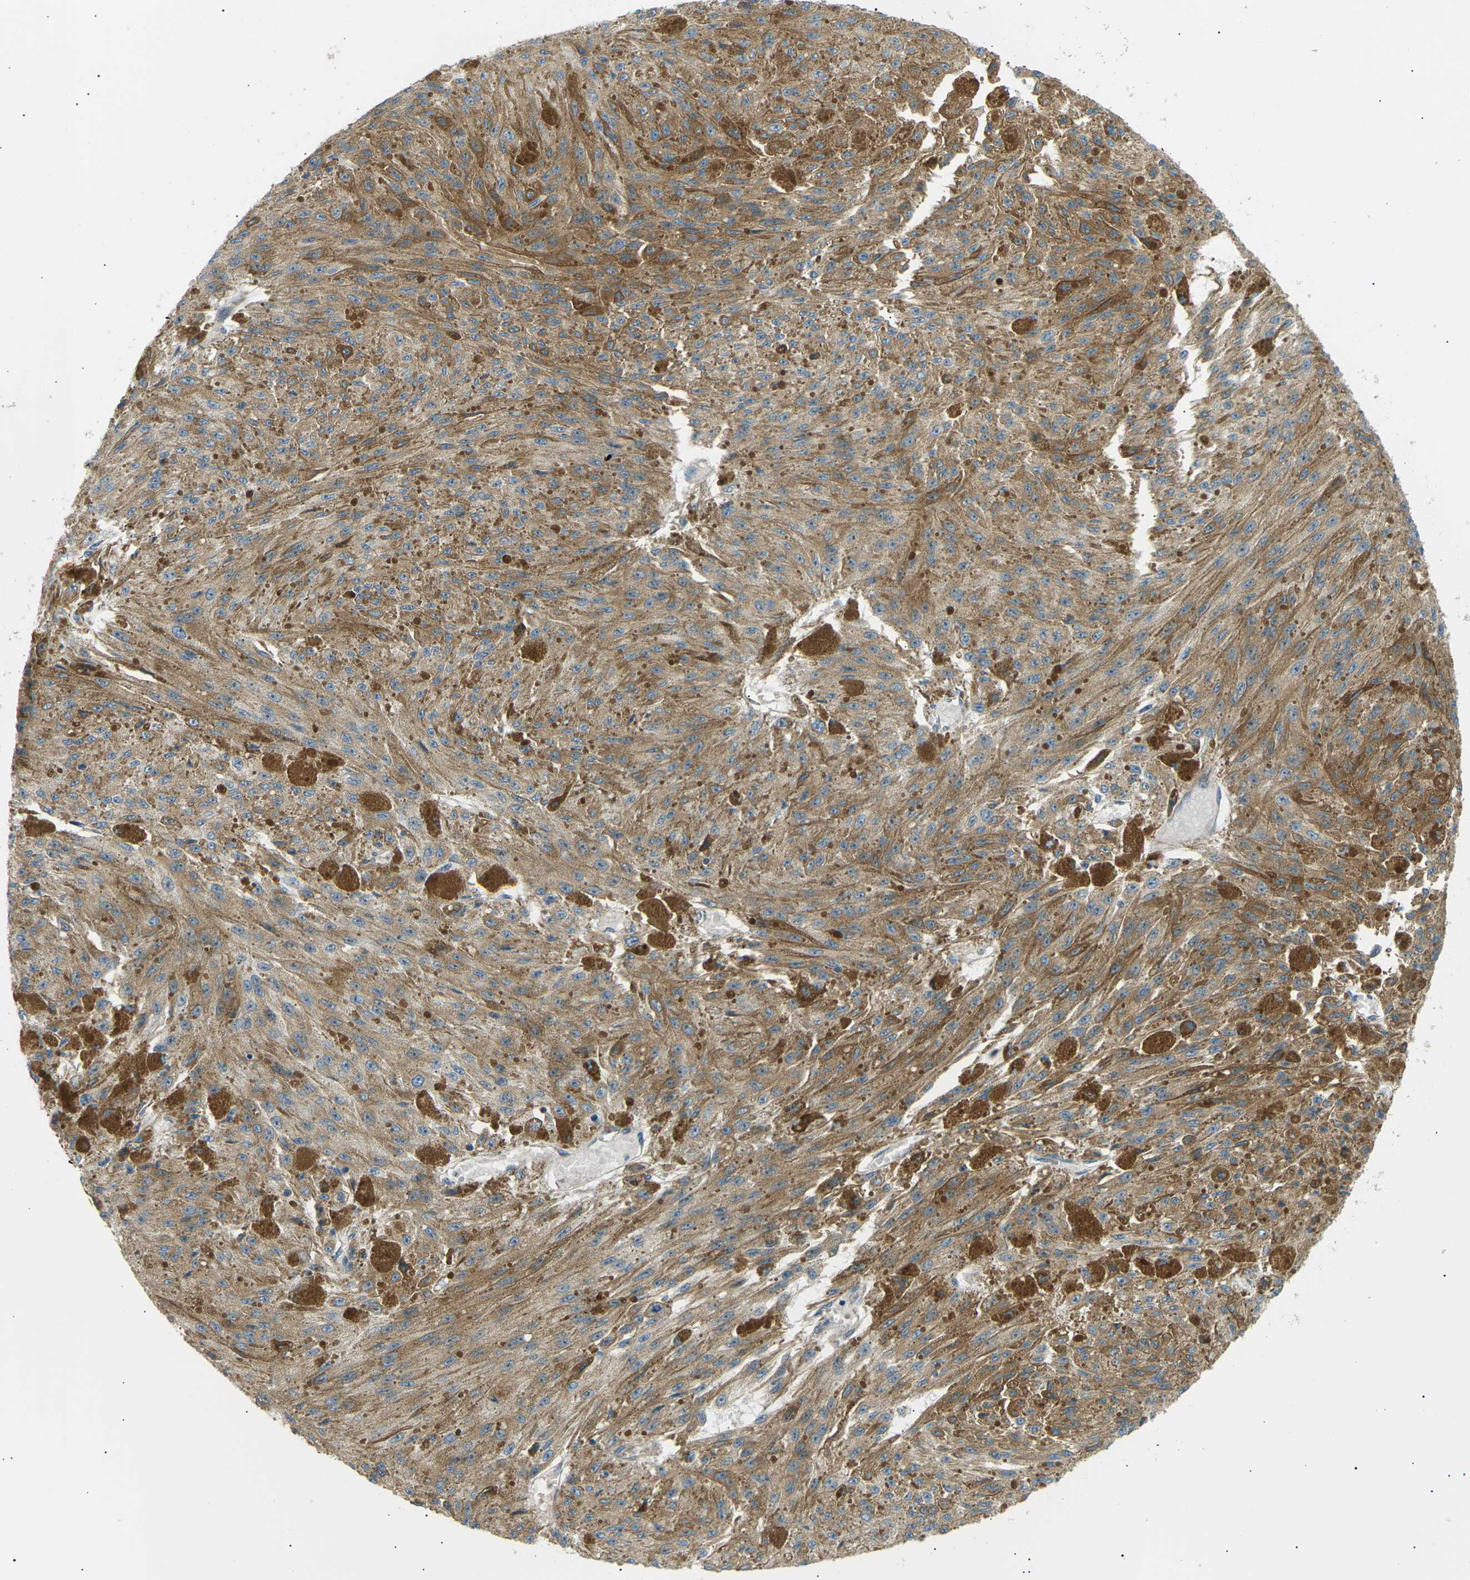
{"staining": {"intensity": "moderate", "quantity": ">75%", "location": "cytoplasmic/membranous"}, "tissue": "melanoma", "cell_type": "Tumor cells", "image_type": "cancer", "snomed": [{"axis": "morphology", "description": "Malignant melanoma, NOS"}, {"axis": "topography", "description": "Other"}], "caption": "Immunohistochemical staining of human malignant melanoma shows medium levels of moderate cytoplasmic/membranous protein expression in about >75% of tumor cells.", "gene": "TBC1D8", "patient": {"sex": "male", "age": 79}}